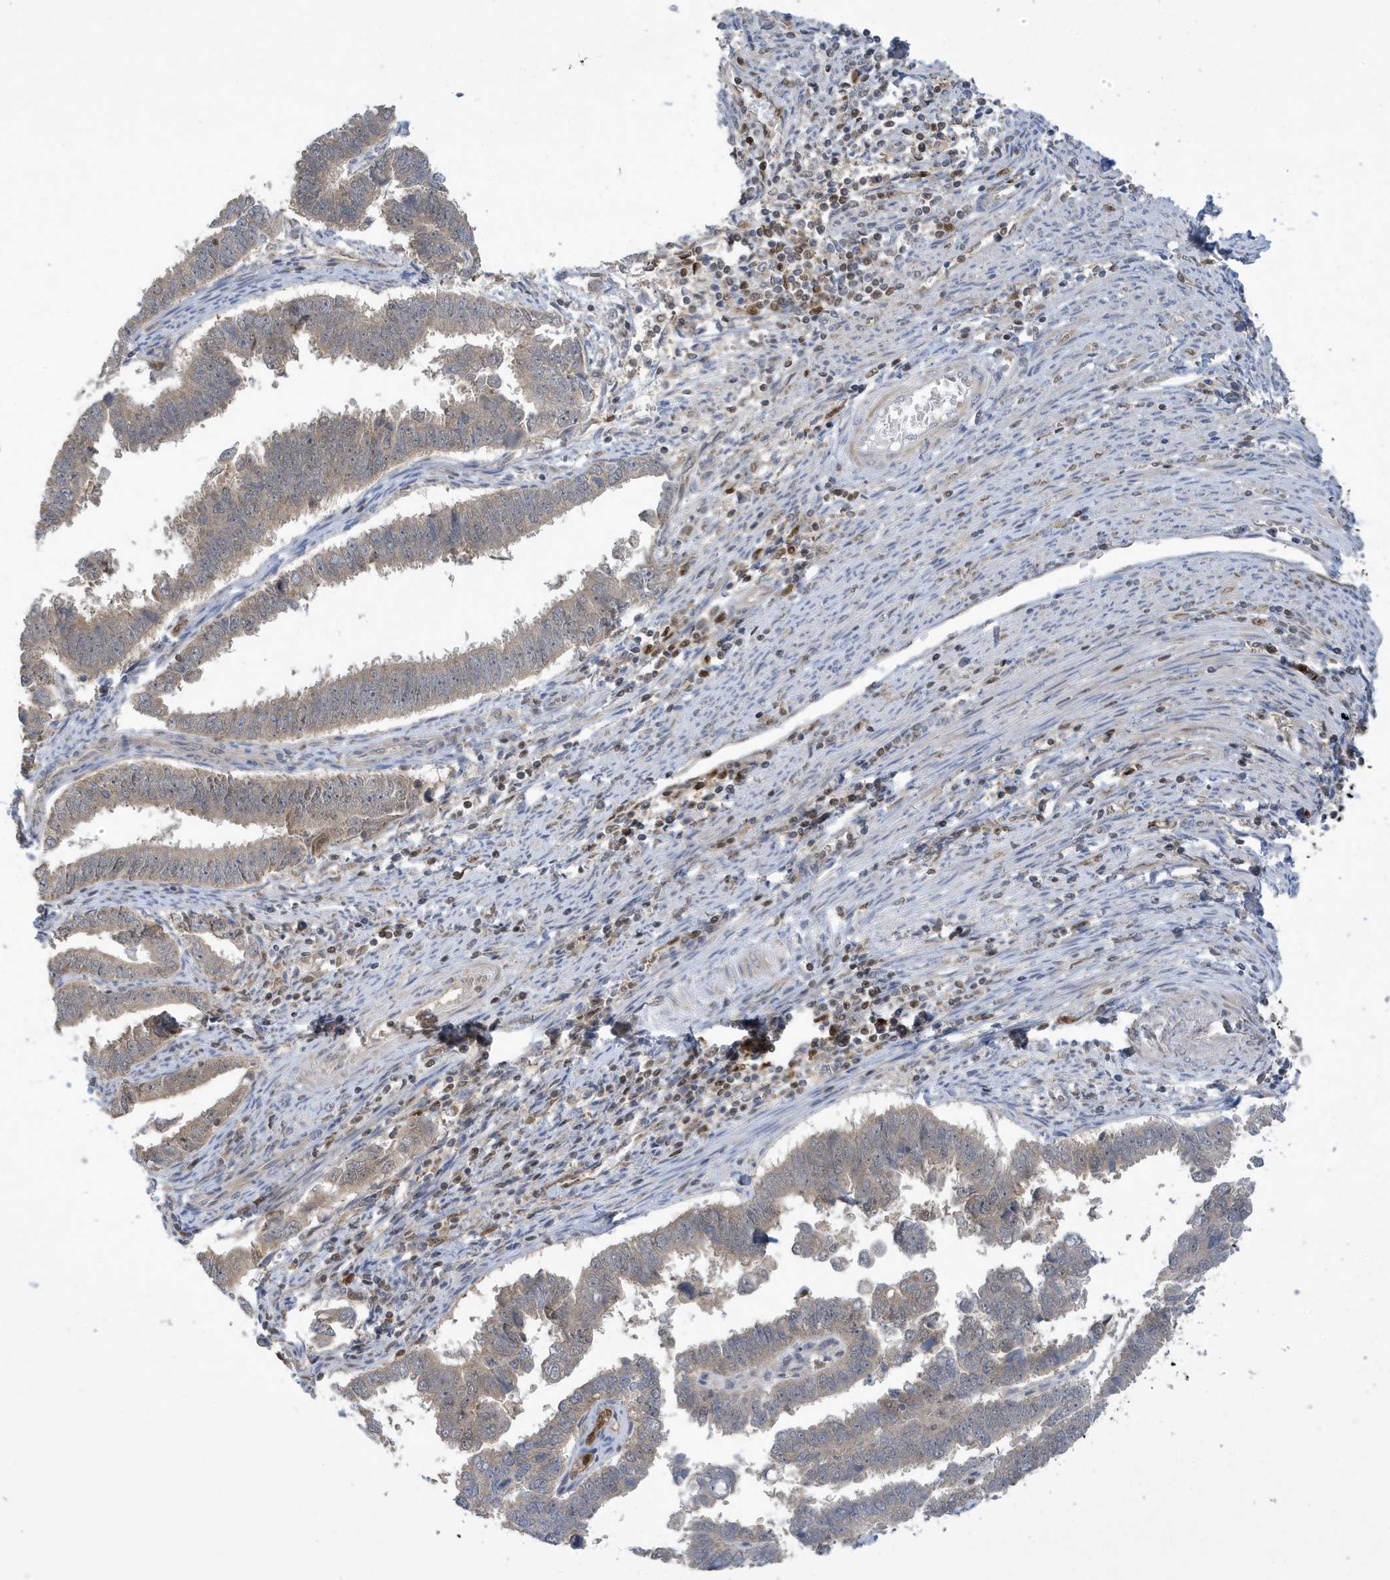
{"staining": {"intensity": "weak", "quantity": ">75%", "location": "cytoplasmic/membranous"}, "tissue": "endometrial cancer", "cell_type": "Tumor cells", "image_type": "cancer", "snomed": [{"axis": "morphology", "description": "Adenocarcinoma, NOS"}, {"axis": "topography", "description": "Endometrium"}], "caption": "Adenocarcinoma (endometrial) tissue displays weak cytoplasmic/membranous expression in approximately >75% of tumor cells, visualized by immunohistochemistry.", "gene": "NCOA7", "patient": {"sex": "female", "age": 75}}